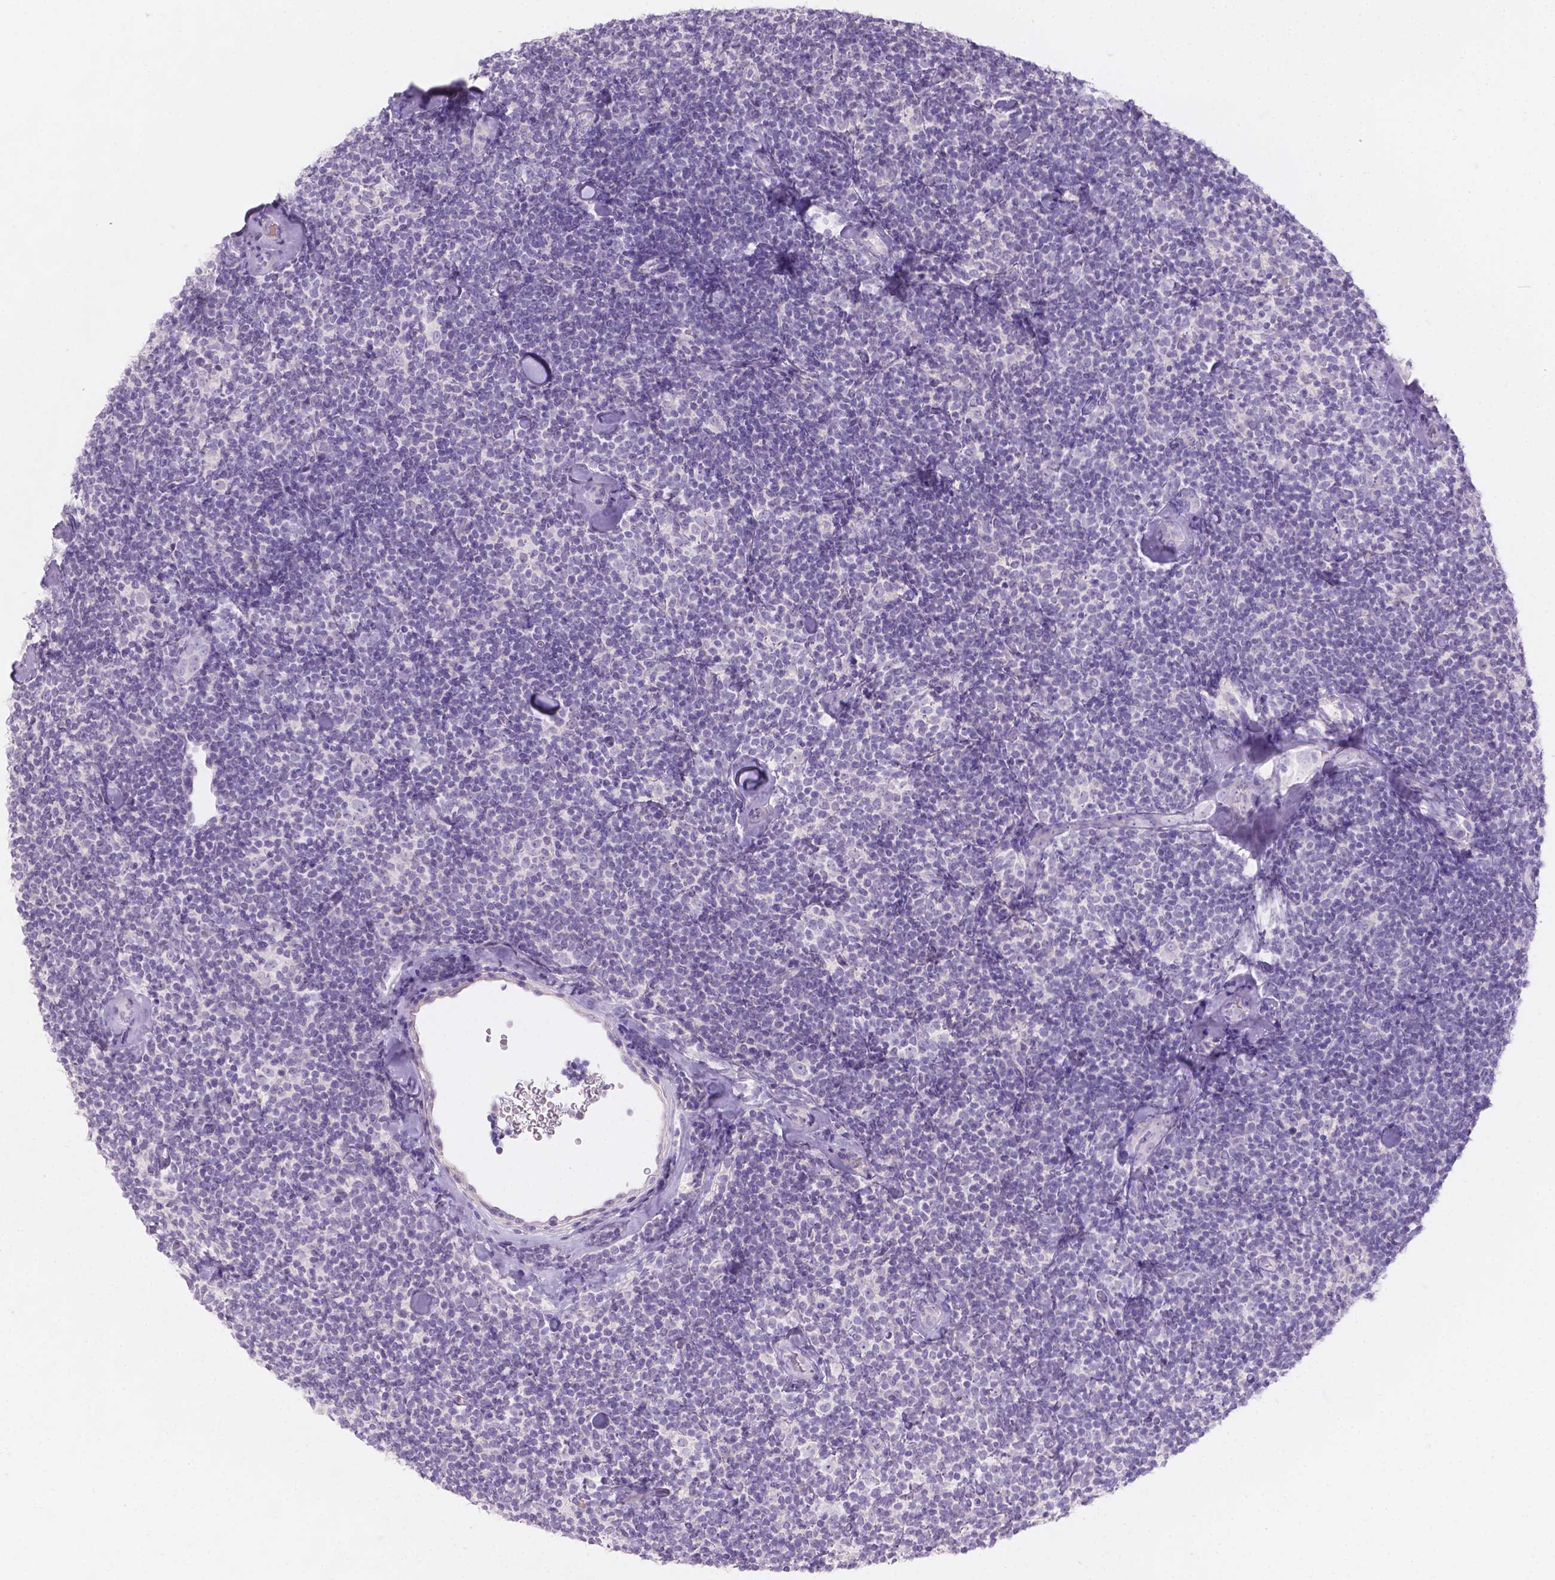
{"staining": {"intensity": "negative", "quantity": "none", "location": "none"}, "tissue": "lymphoma", "cell_type": "Tumor cells", "image_type": "cancer", "snomed": [{"axis": "morphology", "description": "Malignant lymphoma, non-Hodgkin's type, Low grade"}, {"axis": "topography", "description": "Lymph node"}], "caption": "The IHC micrograph has no significant expression in tumor cells of low-grade malignant lymphoma, non-Hodgkin's type tissue.", "gene": "GAL3ST2", "patient": {"sex": "female", "age": 56}}